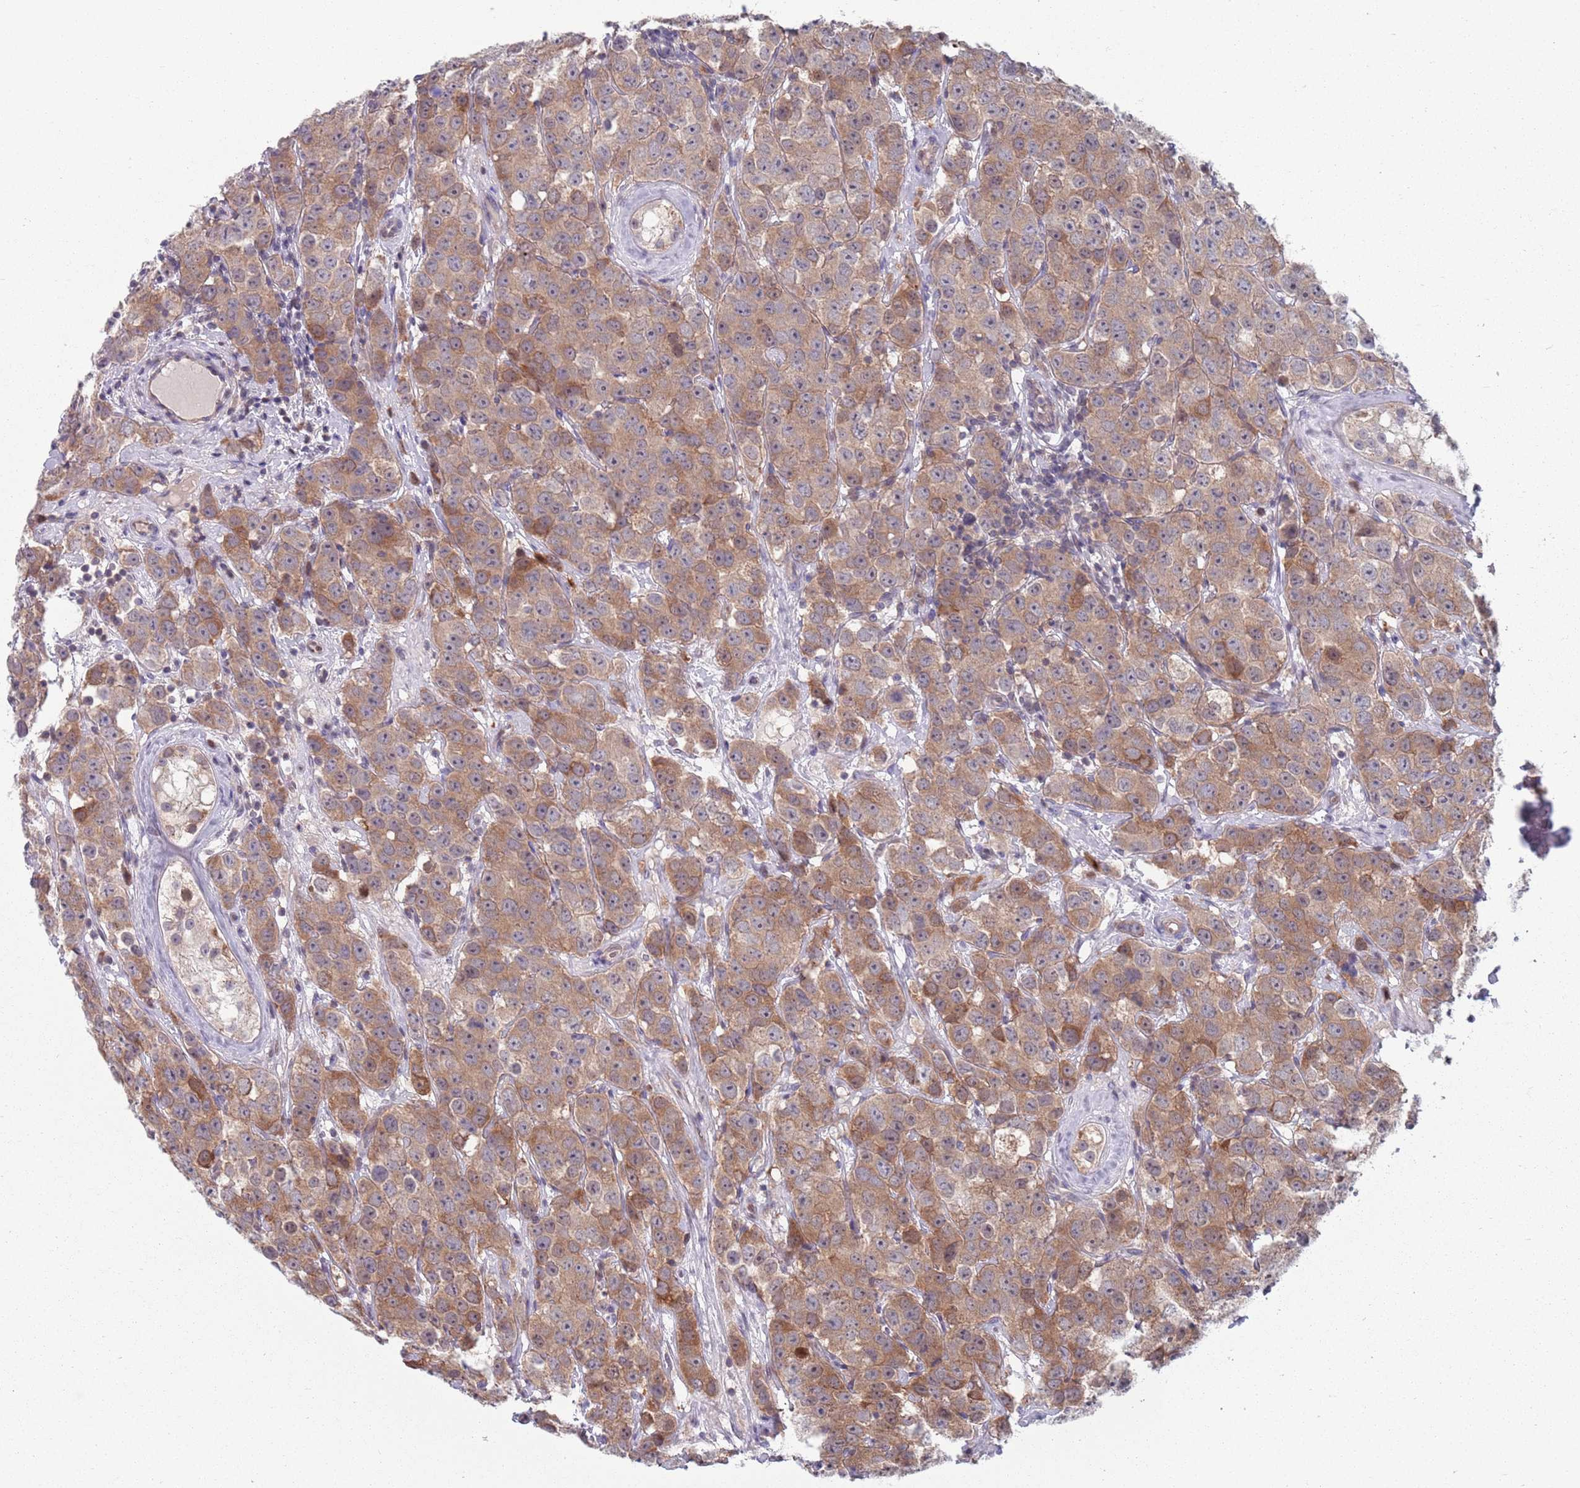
{"staining": {"intensity": "moderate", "quantity": ">75%", "location": "cytoplasmic/membranous"}, "tissue": "testis cancer", "cell_type": "Tumor cells", "image_type": "cancer", "snomed": [{"axis": "morphology", "description": "Seminoma, NOS"}, {"axis": "topography", "description": "Testis"}], "caption": "This micrograph shows IHC staining of human testis cancer, with medium moderate cytoplasmic/membranous positivity in approximately >75% of tumor cells.", "gene": "CLNS1A", "patient": {"sex": "male", "age": 28}}